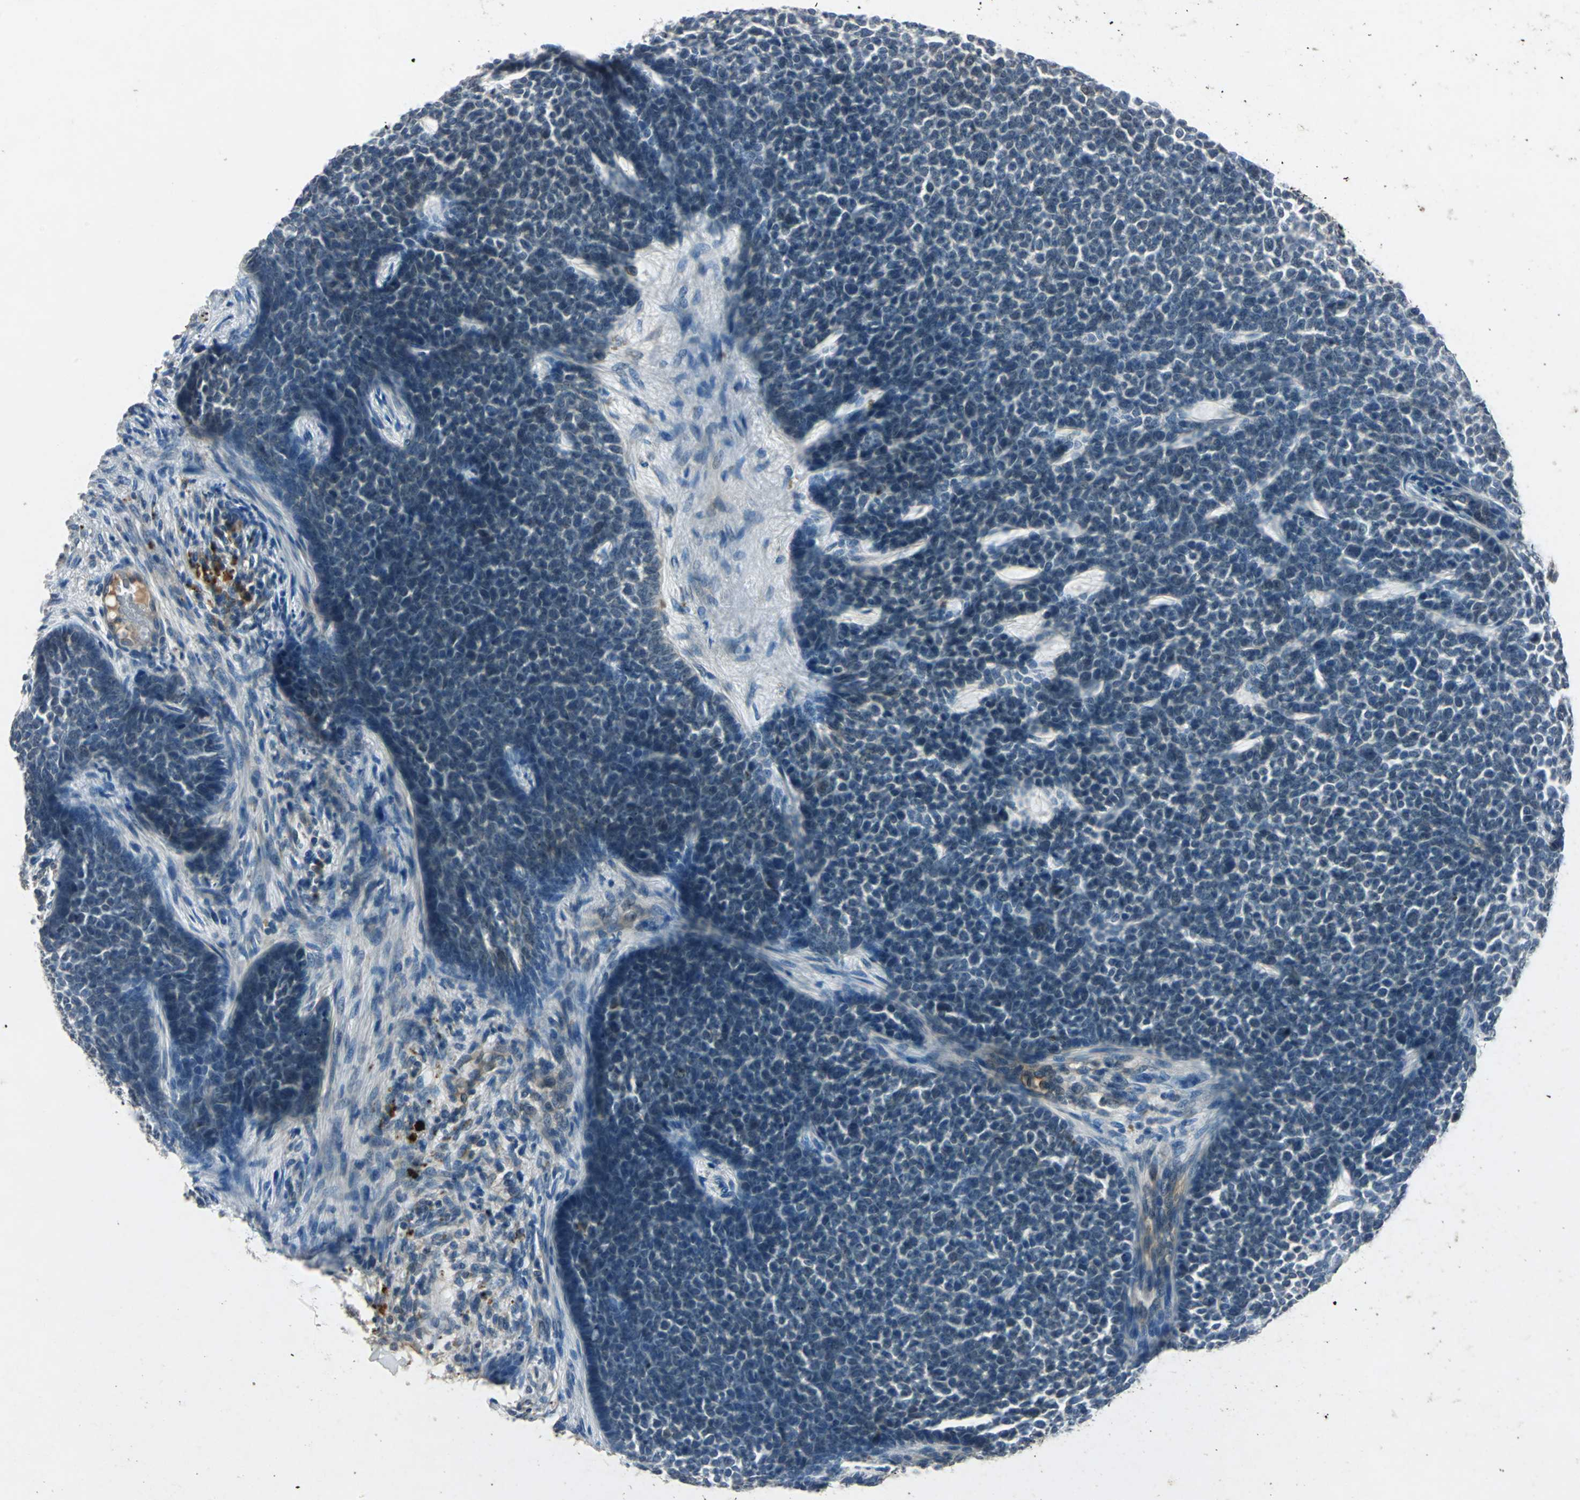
{"staining": {"intensity": "negative", "quantity": "none", "location": "none"}, "tissue": "skin cancer", "cell_type": "Tumor cells", "image_type": "cancer", "snomed": [{"axis": "morphology", "description": "Basal cell carcinoma"}, {"axis": "topography", "description": "Skin"}], "caption": "DAB (3,3'-diaminobenzidine) immunohistochemical staining of human skin cancer shows no significant expression in tumor cells.", "gene": "SLC2A13", "patient": {"sex": "female", "age": 84}}